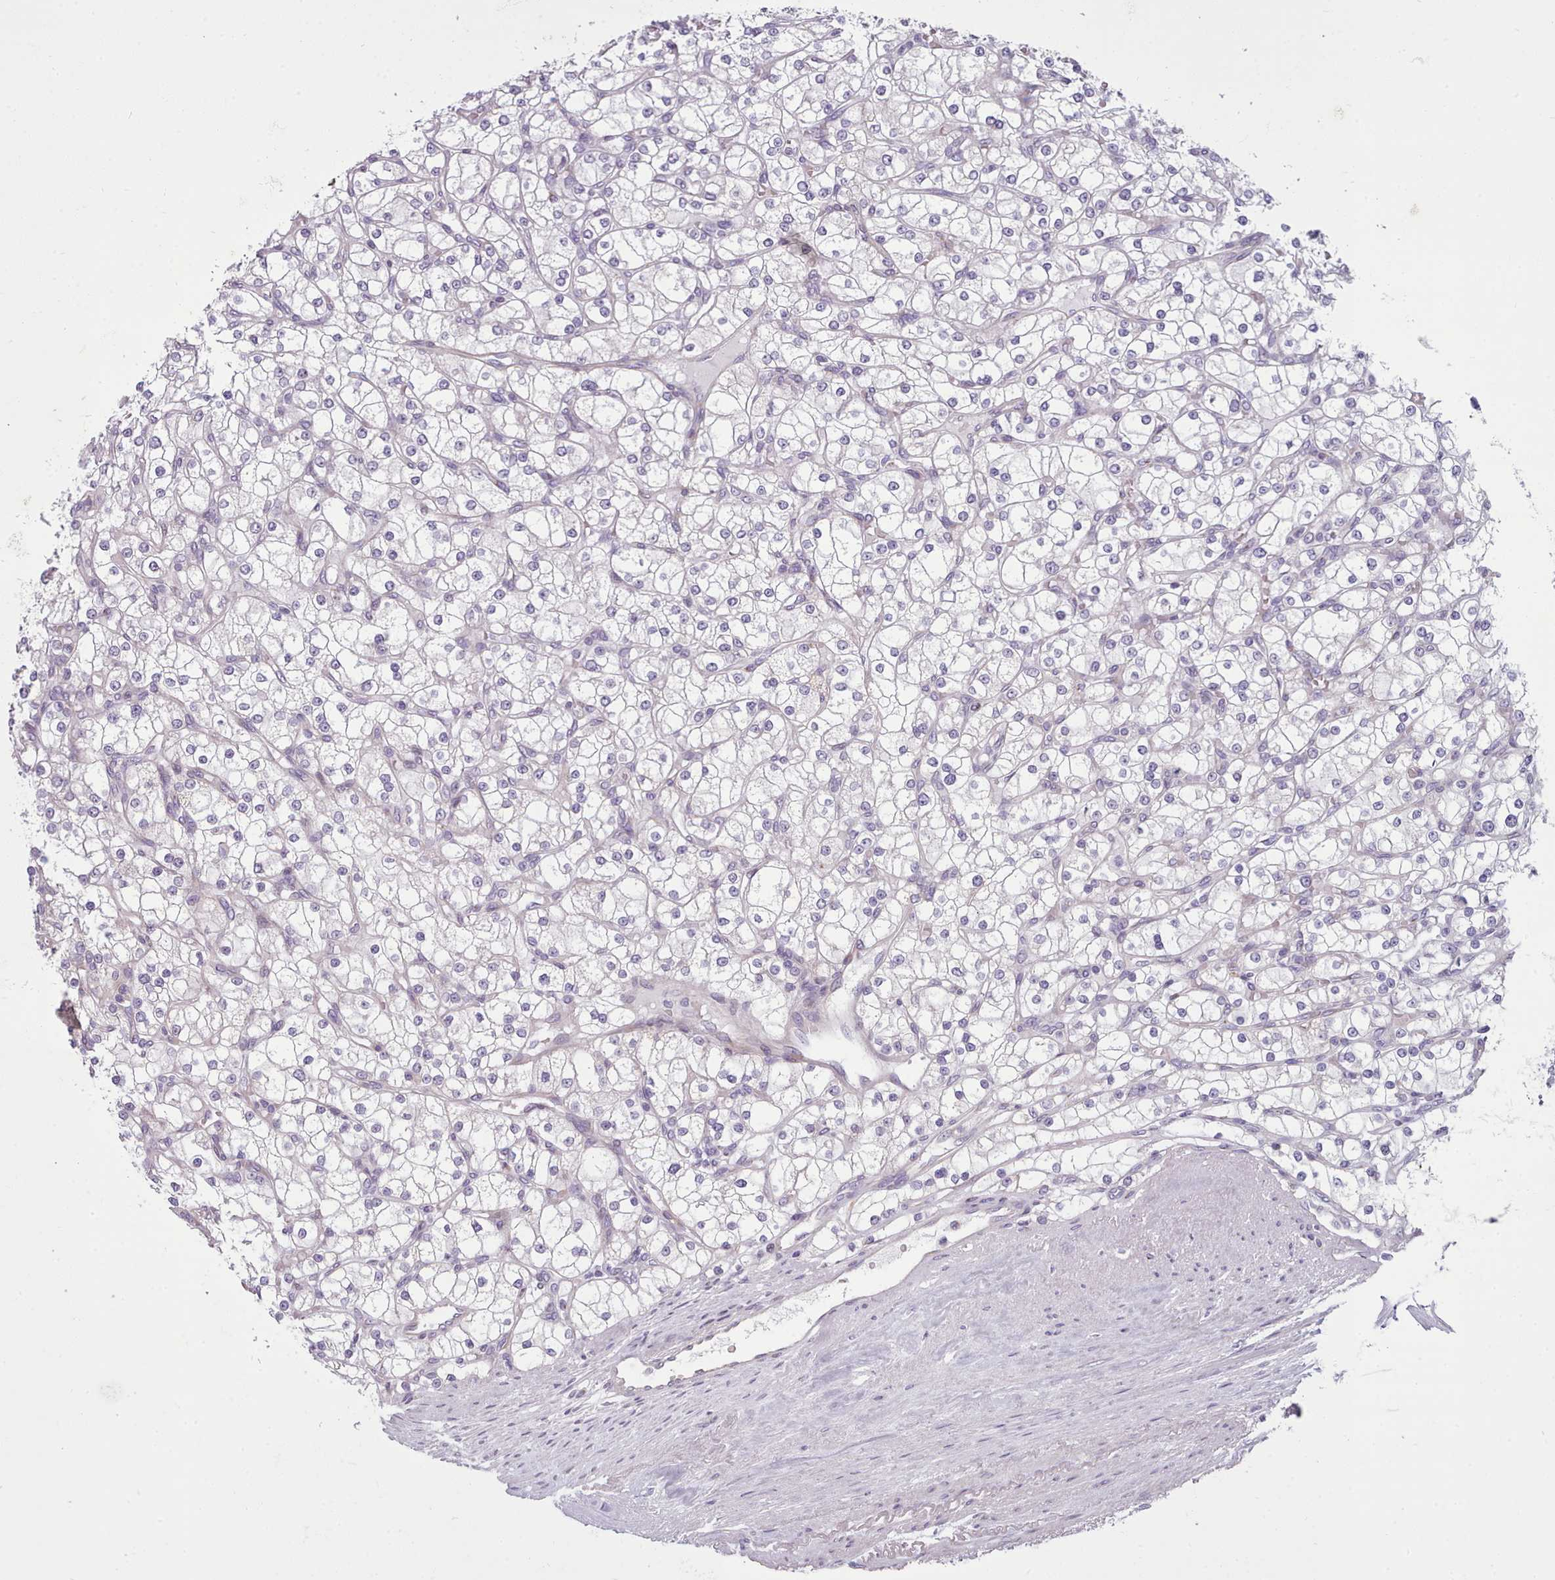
{"staining": {"intensity": "negative", "quantity": "none", "location": "none"}, "tissue": "renal cancer", "cell_type": "Tumor cells", "image_type": "cancer", "snomed": [{"axis": "morphology", "description": "Adenocarcinoma, NOS"}, {"axis": "topography", "description": "Kidney"}], "caption": "Tumor cells show no significant protein positivity in renal adenocarcinoma.", "gene": "SLC52A3", "patient": {"sex": "male", "age": 80}}